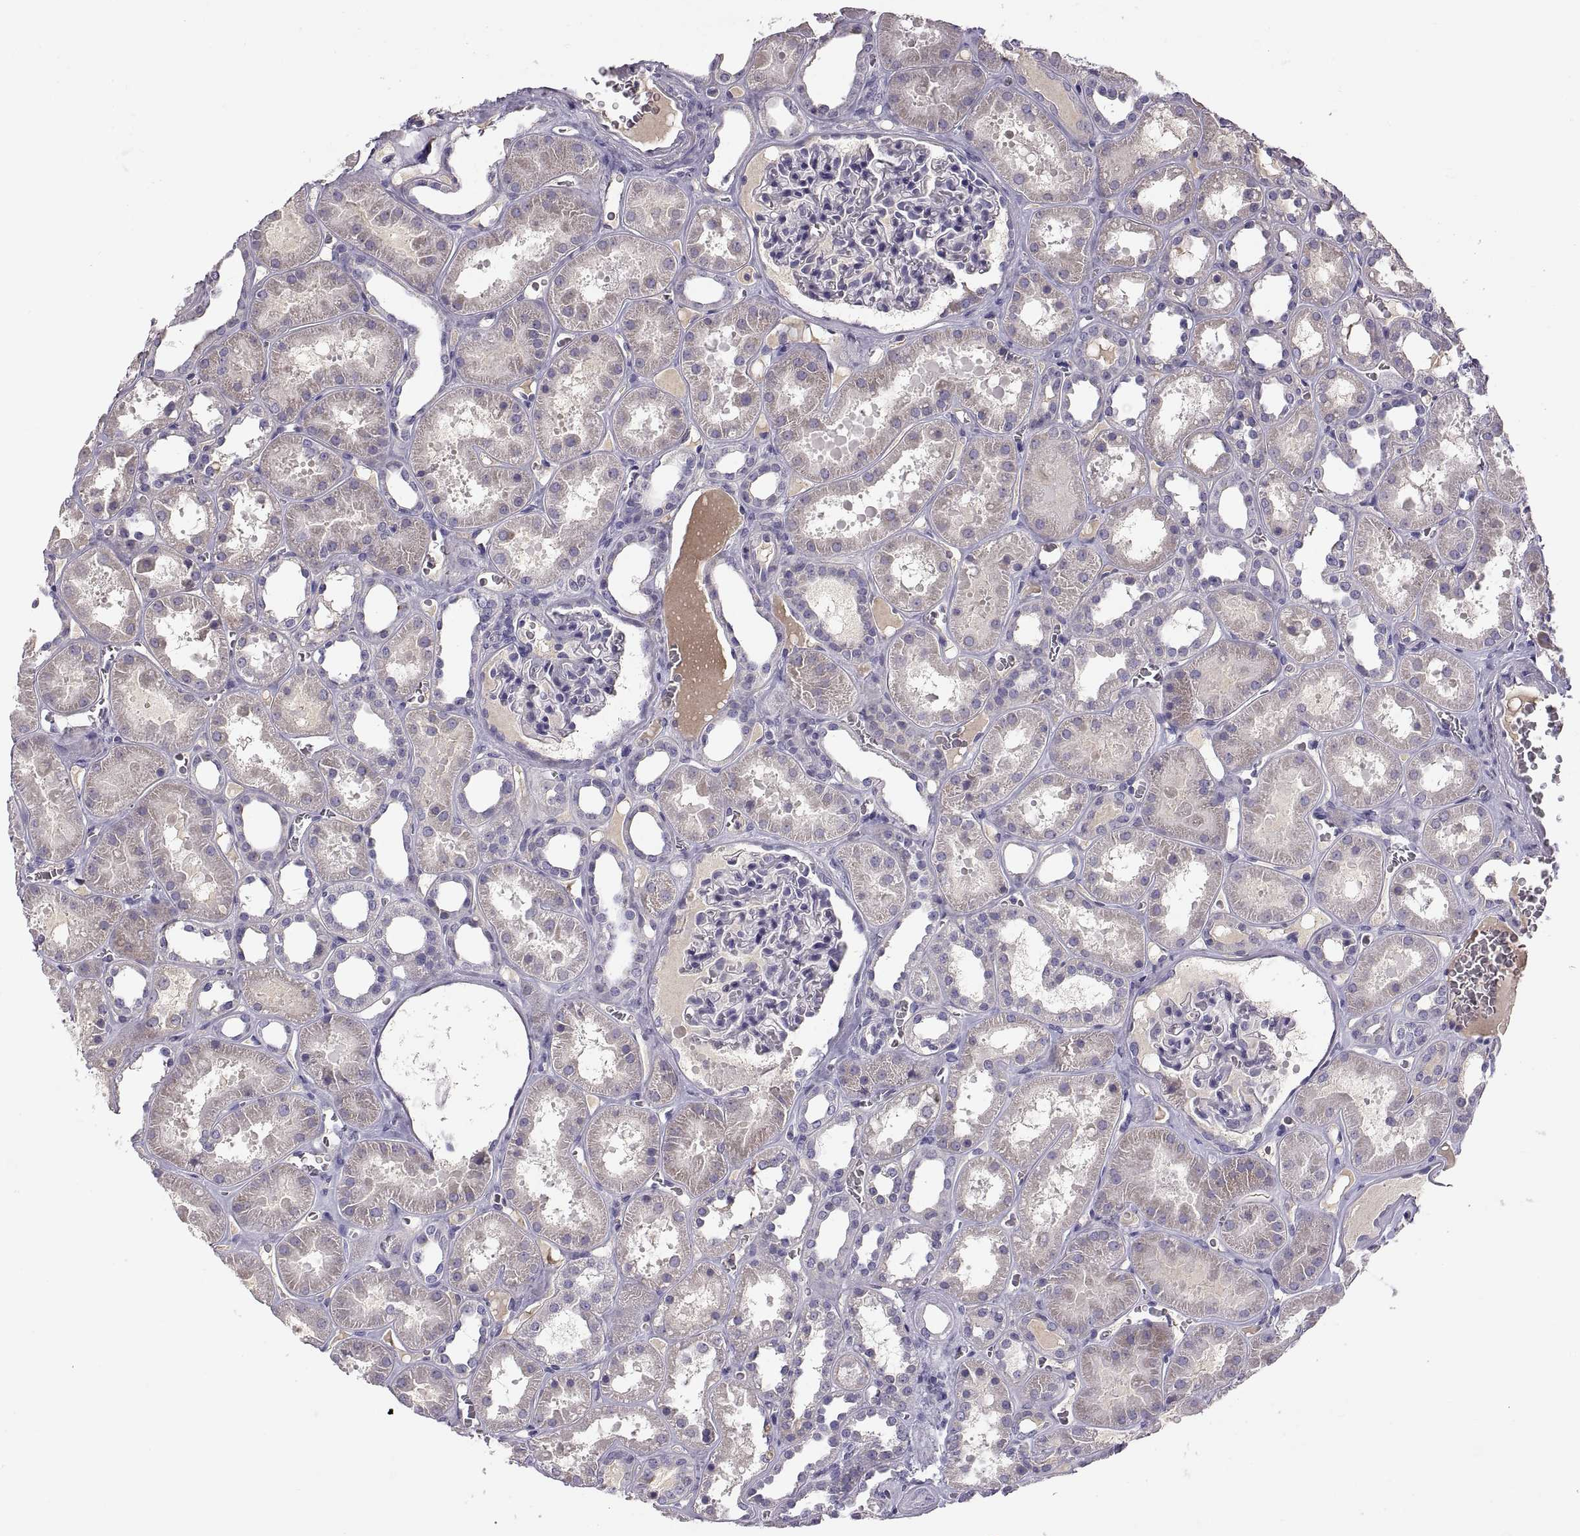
{"staining": {"intensity": "negative", "quantity": "none", "location": "none"}, "tissue": "kidney", "cell_type": "Cells in glomeruli", "image_type": "normal", "snomed": [{"axis": "morphology", "description": "Normal tissue, NOS"}, {"axis": "topography", "description": "Kidney"}], "caption": "The image shows no staining of cells in glomeruli in unremarkable kidney. (DAB immunohistochemistry with hematoxylin counter stain).", "gene": "ADAM32", "patient": {"sex": "female", "age": 41}}